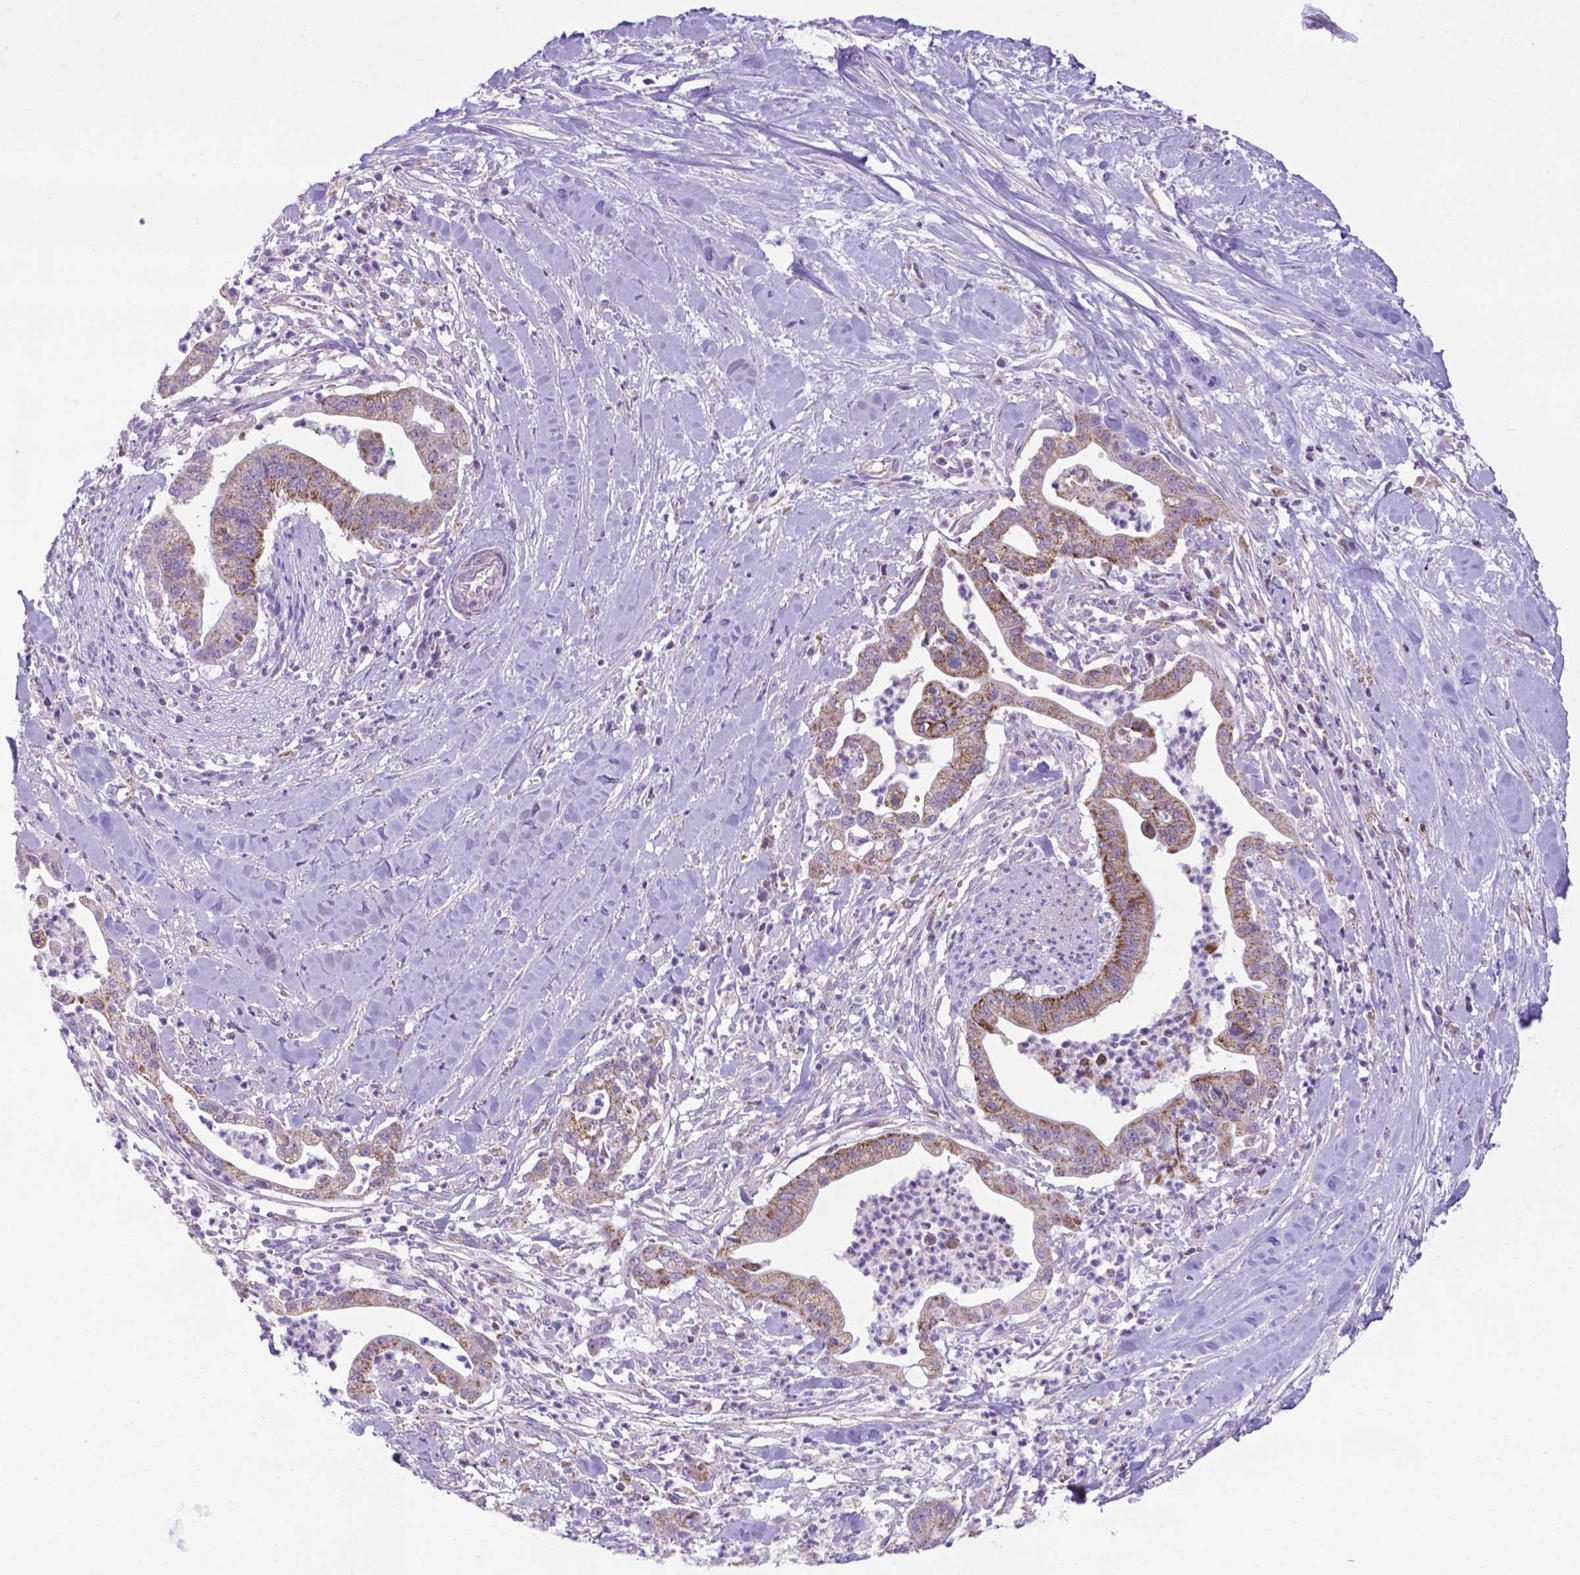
{"staining": {"intensity": "moderate", "quantity": ">75%", "location": "cytoplasmic/membranous"}, "tissue": "pancreatic cancer", "cell_type": "Tumor cells", "image_type": "cancer", "snomed": [{"axis": "morphology", "description": "Normal tissue, NOS"}, {"axis": "morphology", "description": "Adenocarcinoma, NOS"}, {"axis": "topography", "description": "Lymph node"}, {"axis": "topography", "description": "Pancreas"}], "caption": "Immunohistochemistry (IHC) micrograph of neoplastic tissue: pancreatic cancer stained using immunohistochemistry (IHC) demonstrates medium levels of moderate protein expression localized specifically in the cytoplasmic/membranous of tumor cells, appearing as a cytoplasmic/membranous brown color.", "gene": "POU3F3", "patient": {"sex": "female", "age": 58}}